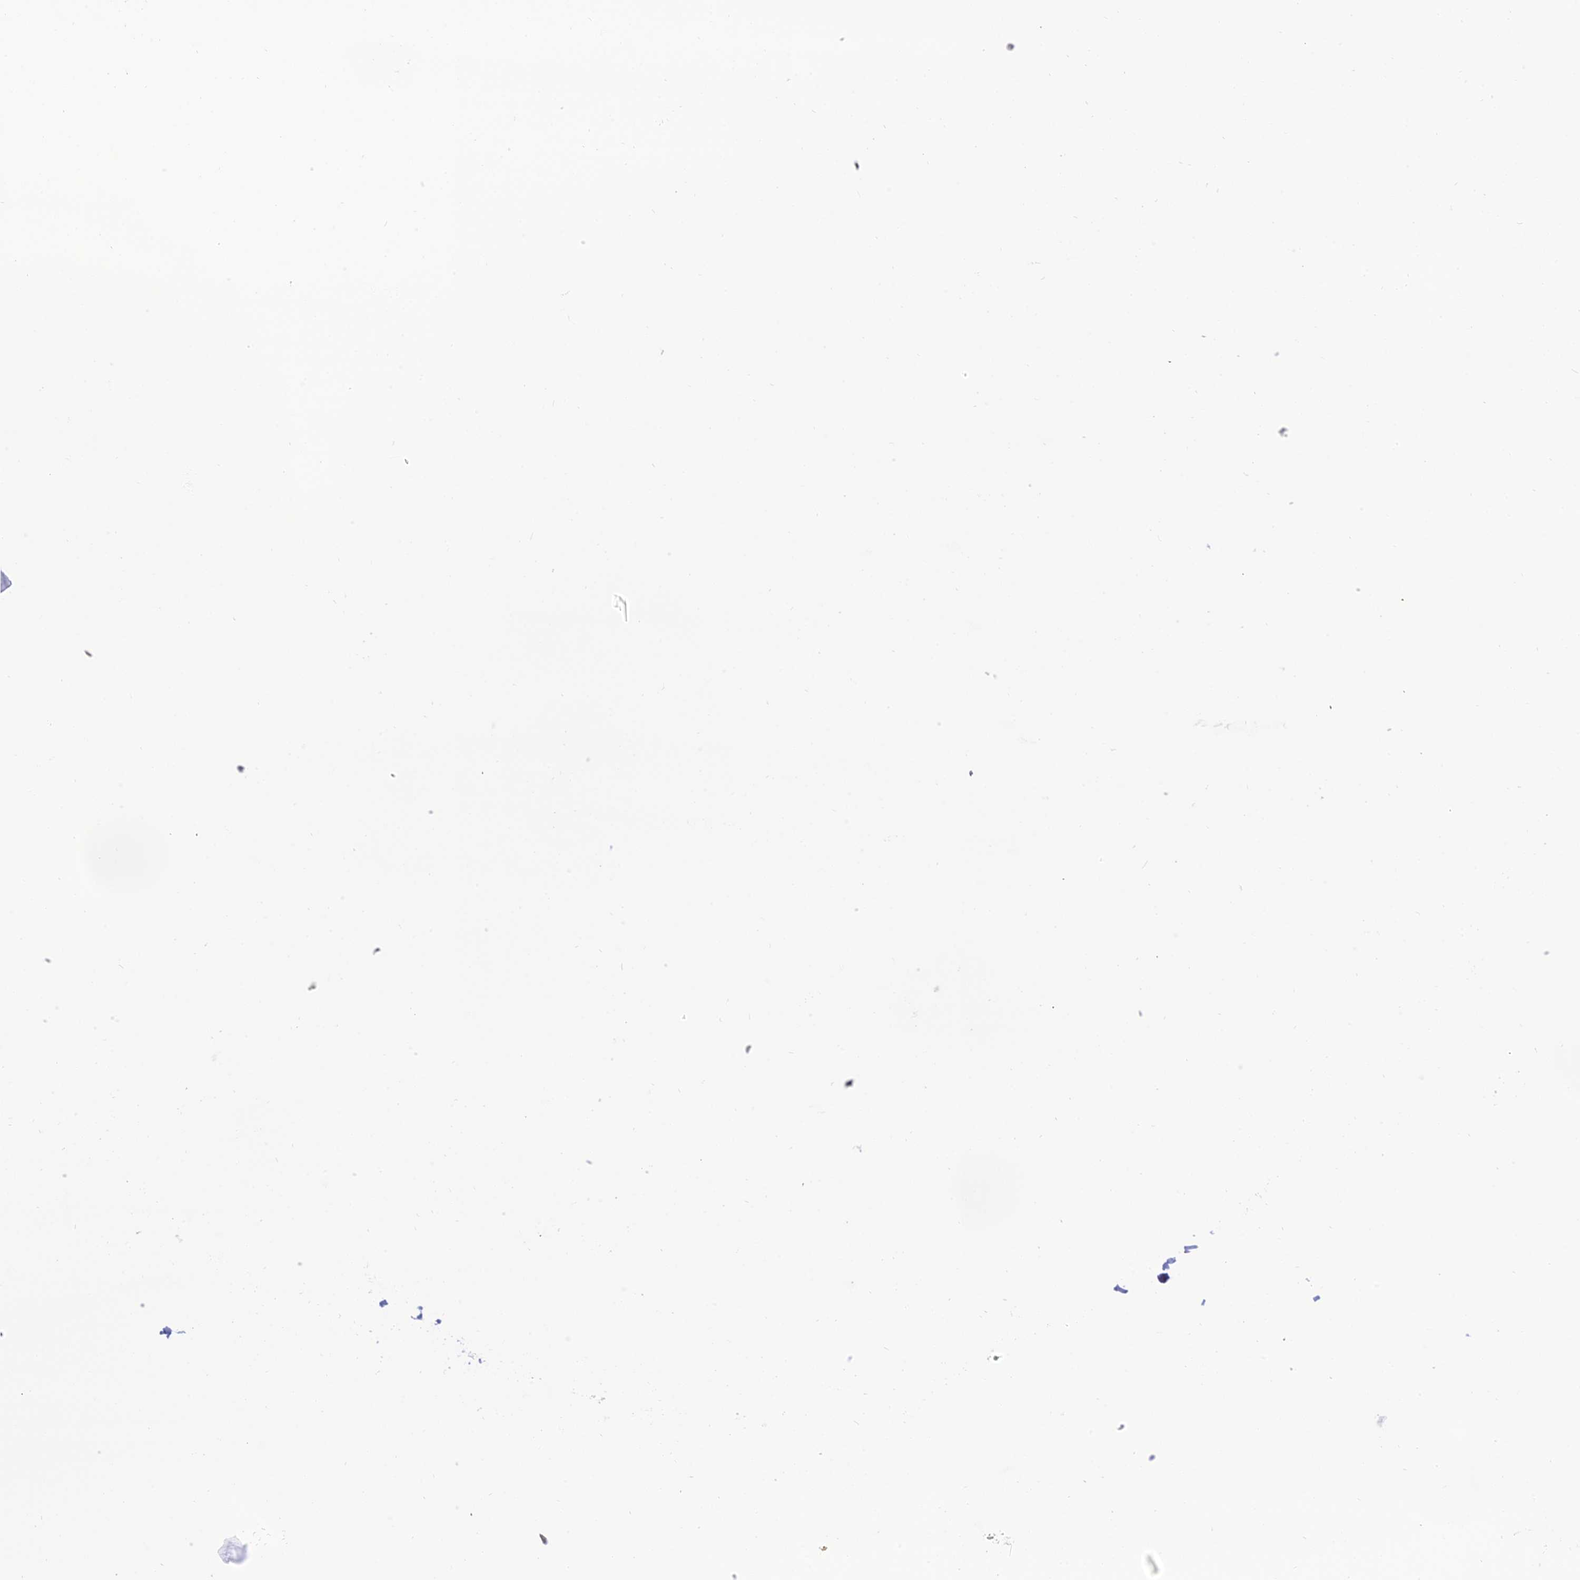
{"staining": {"intensity": "negative", "quantity": "none", "location": "none"}, "tissue": "liver cancer", "cell_type": "Tumor cells", "image_type": "cancer", "snomed": [{"axis": "morphology", "description": "Cholangiocarcinoma"}, {"axis": "topography", "description": "Liver"}], "caption": "Liver cancer (cholangiocarcinoma) stained for a protein using immunohistochemistry demonstrates no staining tumor cells.", "gene": "GNPNAT1", "patient": {"sex": "female", "age": 77}}